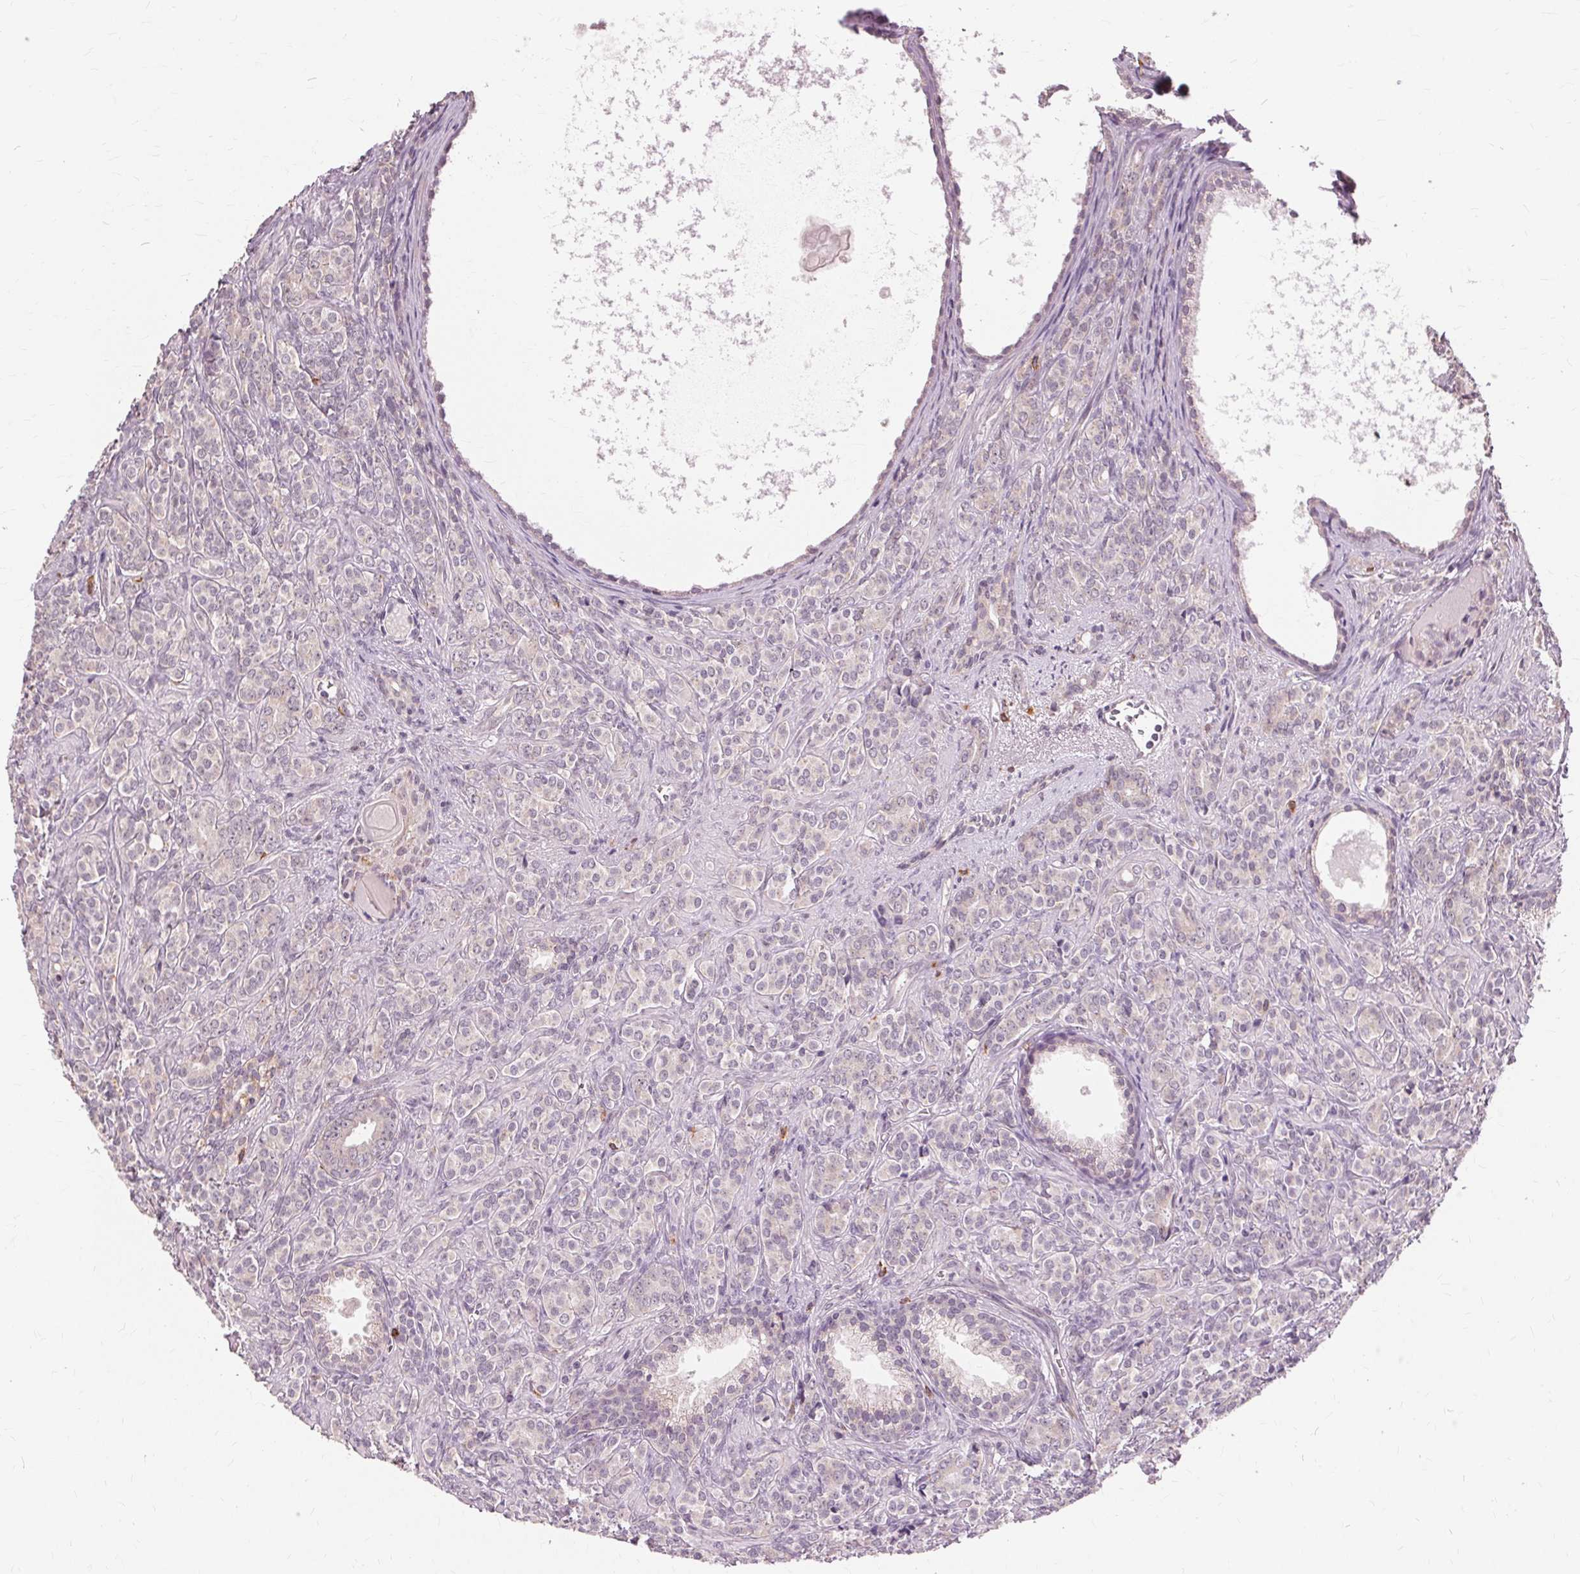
{"staining": {"intensity": "weak", "quantity": "<25%", "location": "cytoplasmic/membranous"}, "tissue": "prostate cancer", "cell_type": "Tumor cells", "image_type": "cancer", "snomed": [{"axis": "morphology", "description": "Adenocarcinoma, High grade"}, {"axis": "topography", "description": "Prostate"}], "caption": "The photomicrograph demonstrates no staining of tumor cells in prostate cancer.", "gene": "SIGLEC6", "patient": {"sex": "male", "age": 84}}